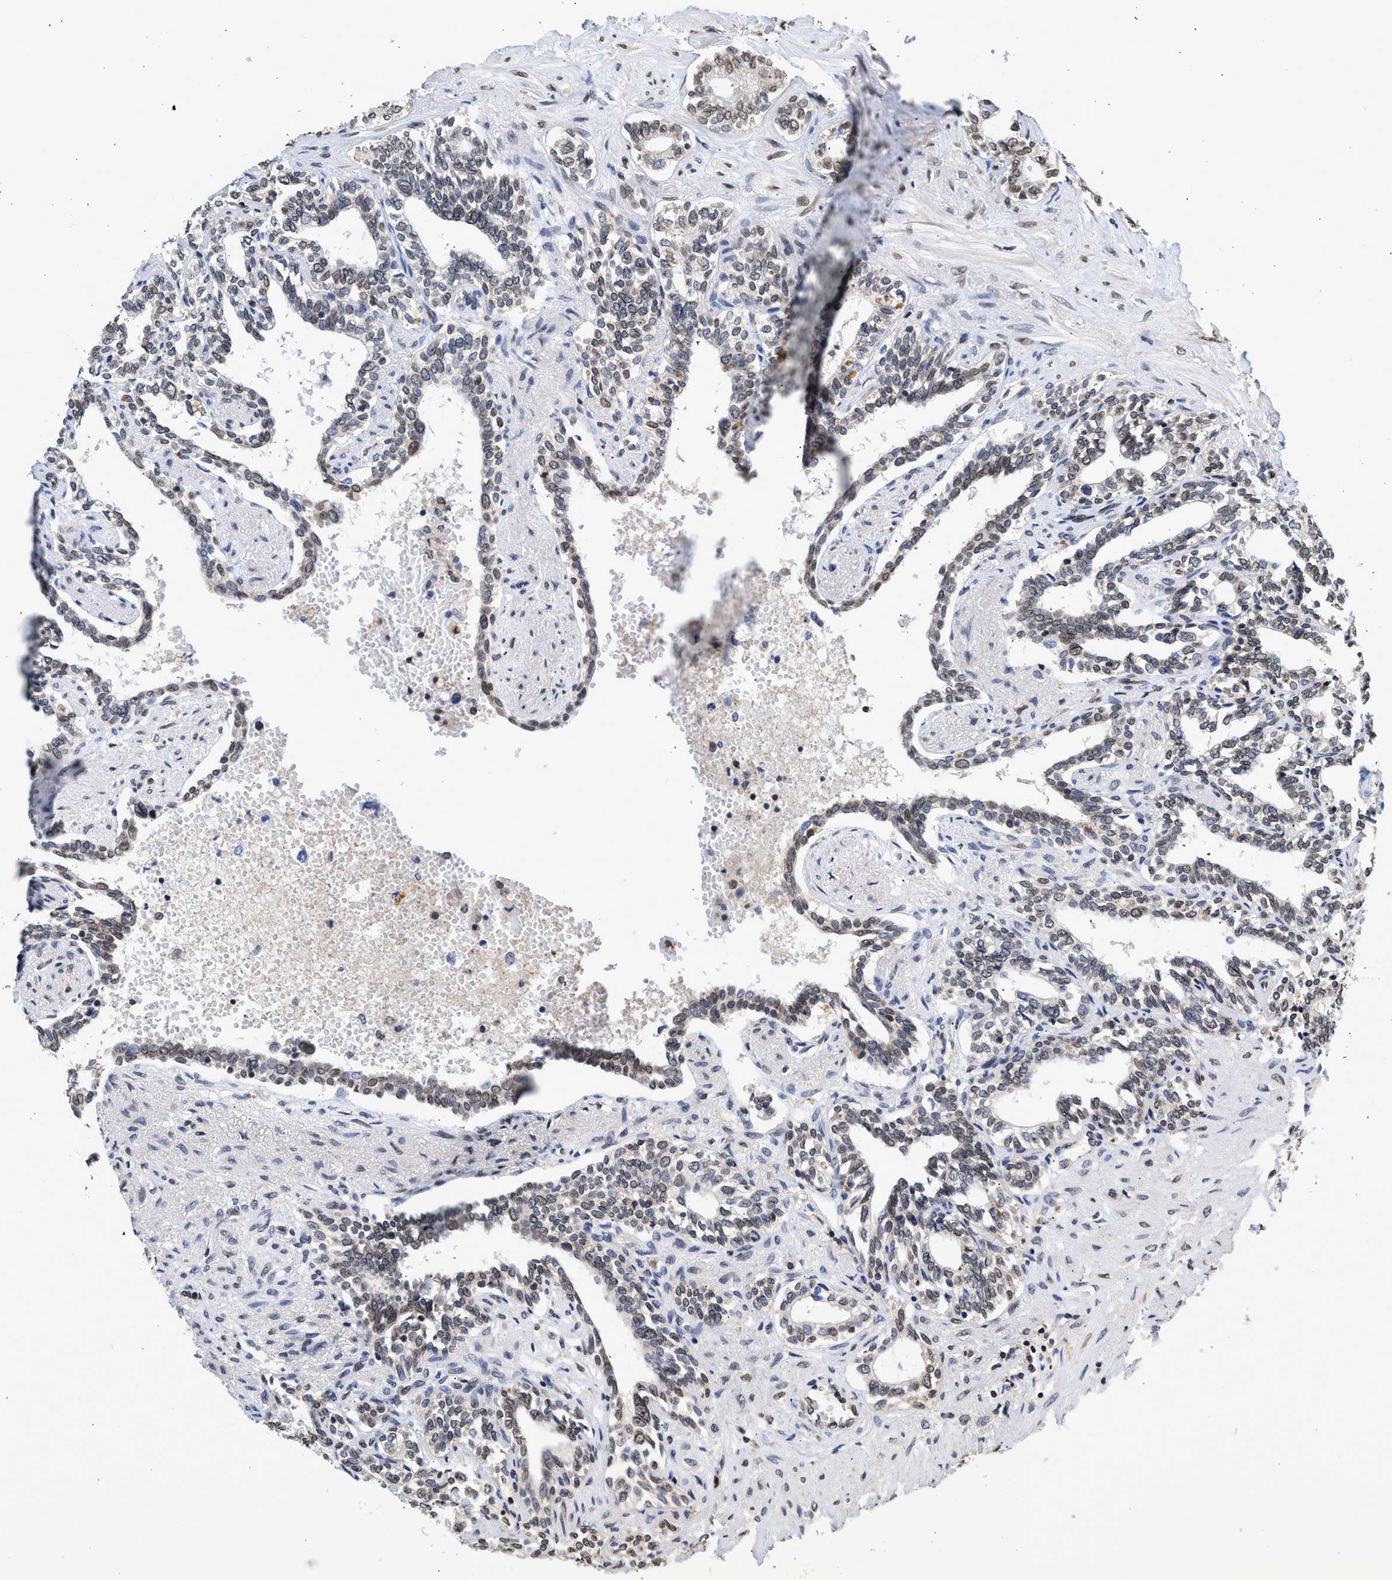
{"staining": {"intensity": "negative", "quantity": "none", "location": "none"}, "tissue": "seminal vesicle", "cell_type": "Glandular cells", "image_type": "normal", "snomed": [{"axis": "morphology", "description": "Normal tissue, NOS"}, {"axis": "morphology", "description": "Adenocarcinoma, High grade"}, {"axis": "topography", "description": "Prostate"}, {"axis": "topography", "description": "Seminal veicle"}], "caption": "A high-resolution image shows immunohistochemistry staining of benign seminal vesicle, which shows no significant expression in glandular cells.", "gene": "NUP35", "patient": {"sex": "male", "age": 55}}